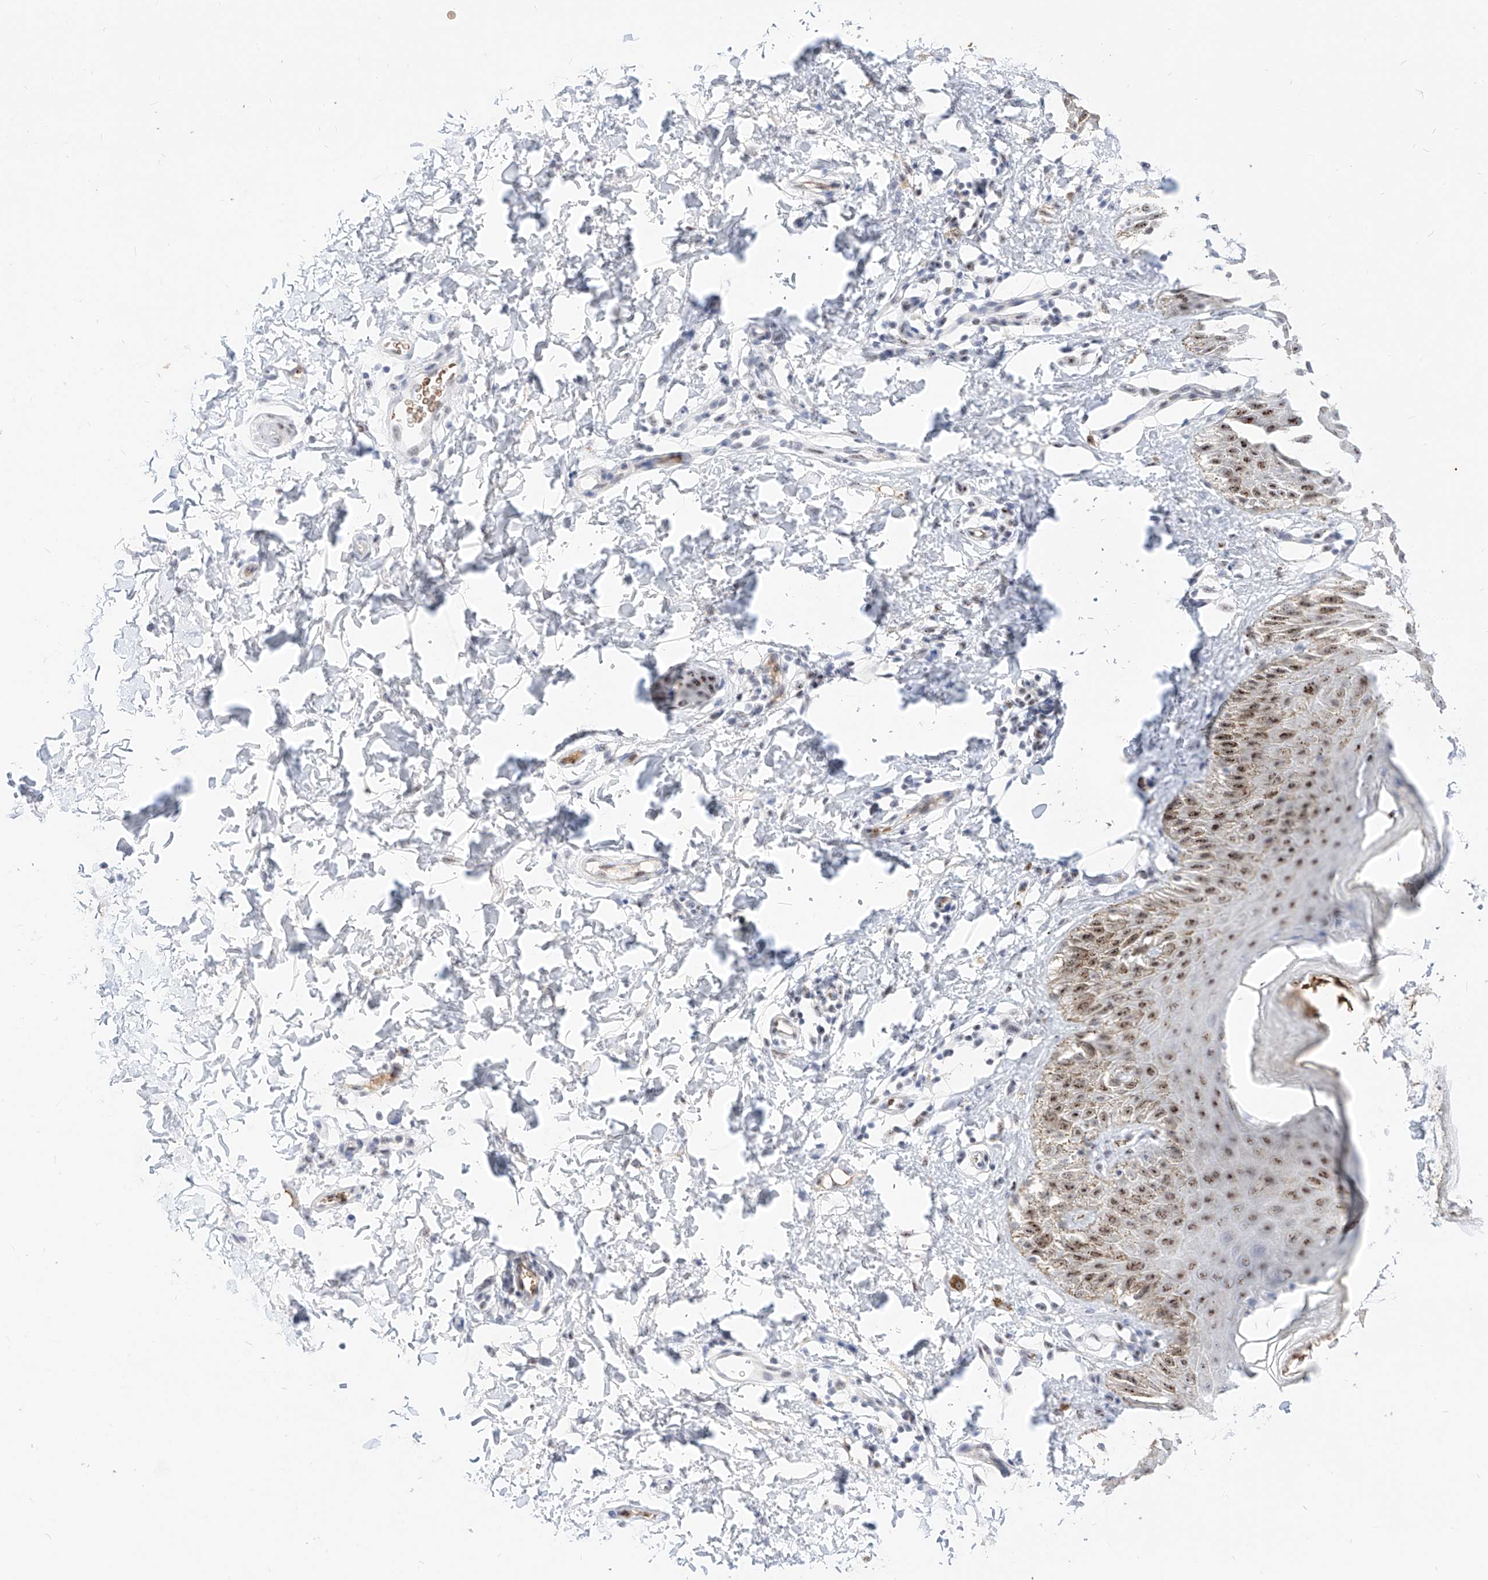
{"staining": {"intensity": "moderate", "quantity": ">75%", "location": "nuclear"}, "tissue": "skin", "cell_type": "Epidermal cells", "image_type": "normal", "snomed": [{"axis": "morphology", "description": "Normal tissue, NOS"}, {"axis": "topography", "description": "Anal"}], "caption": "Skin stained with DAB (3,3'-diaminobenzidine) immunohistochemistry shows medium levels of moderate nuclear positivity in approximately >75% of epidermal cells.", "gene": "ZFP42", "patient": {"sex": "male", "age": 44}}